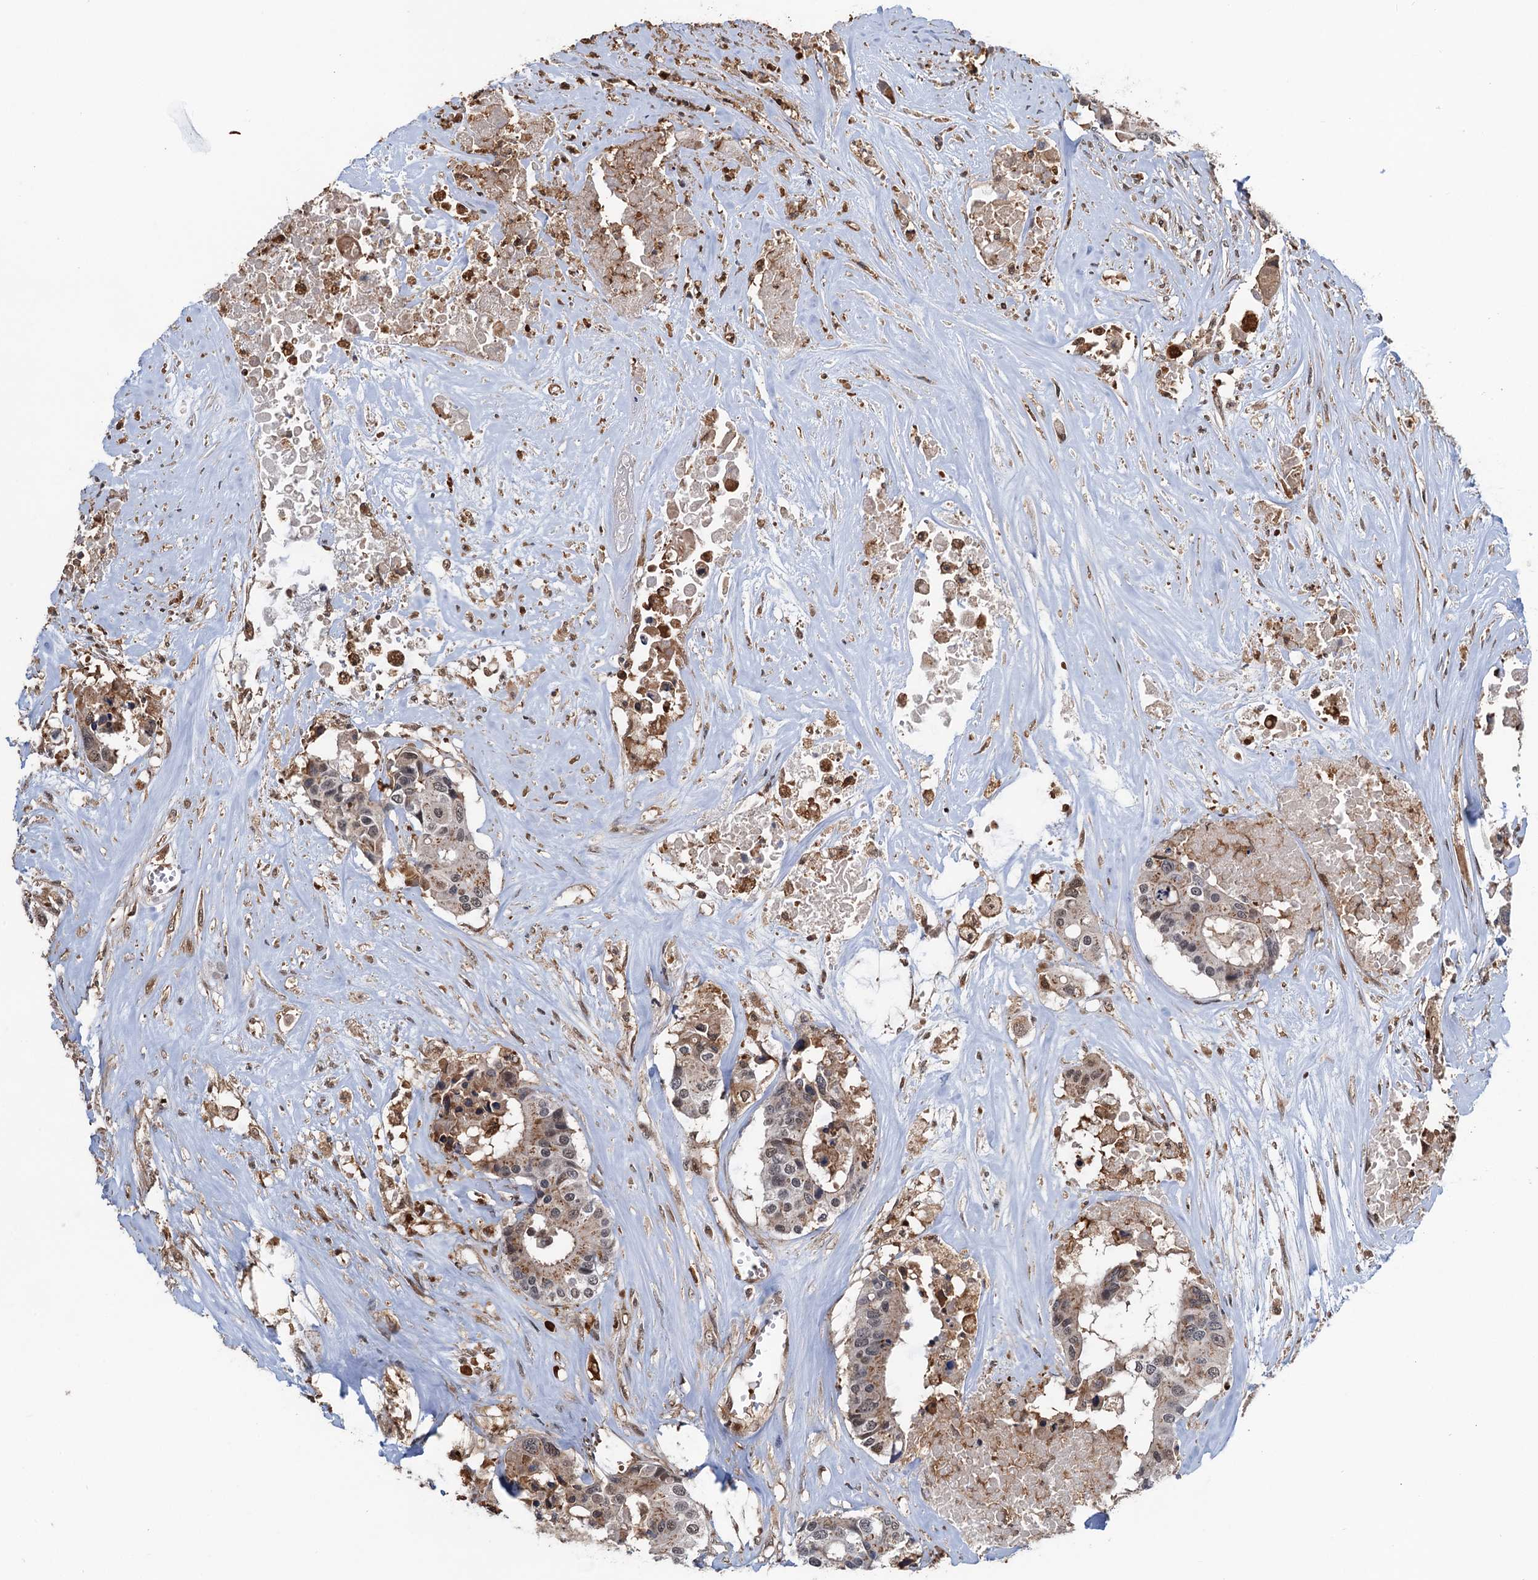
{"staining": {"intensity": "weak", "quantity": "25%-75%", "location": "cytoplasmic/membranous,nuclear"}, "tissue": "colorectal cancer", "cell_type": "Tumor cells", "image_type": "cancer", "snomed": [{"axis": "morphology", "description": "Adenocarcinoma, NOS"}, {"axis": "topography", "description": "Colon"}], "caption": "A histopathology image of human colorectal cancer (adenocarcinoma) stained for a protein reveals weak cytoplasmic/membranous and nuclear brown staining in tumor cells.", "gene": "ZNF609", "patient": {"sex": "male", "age": 77}}